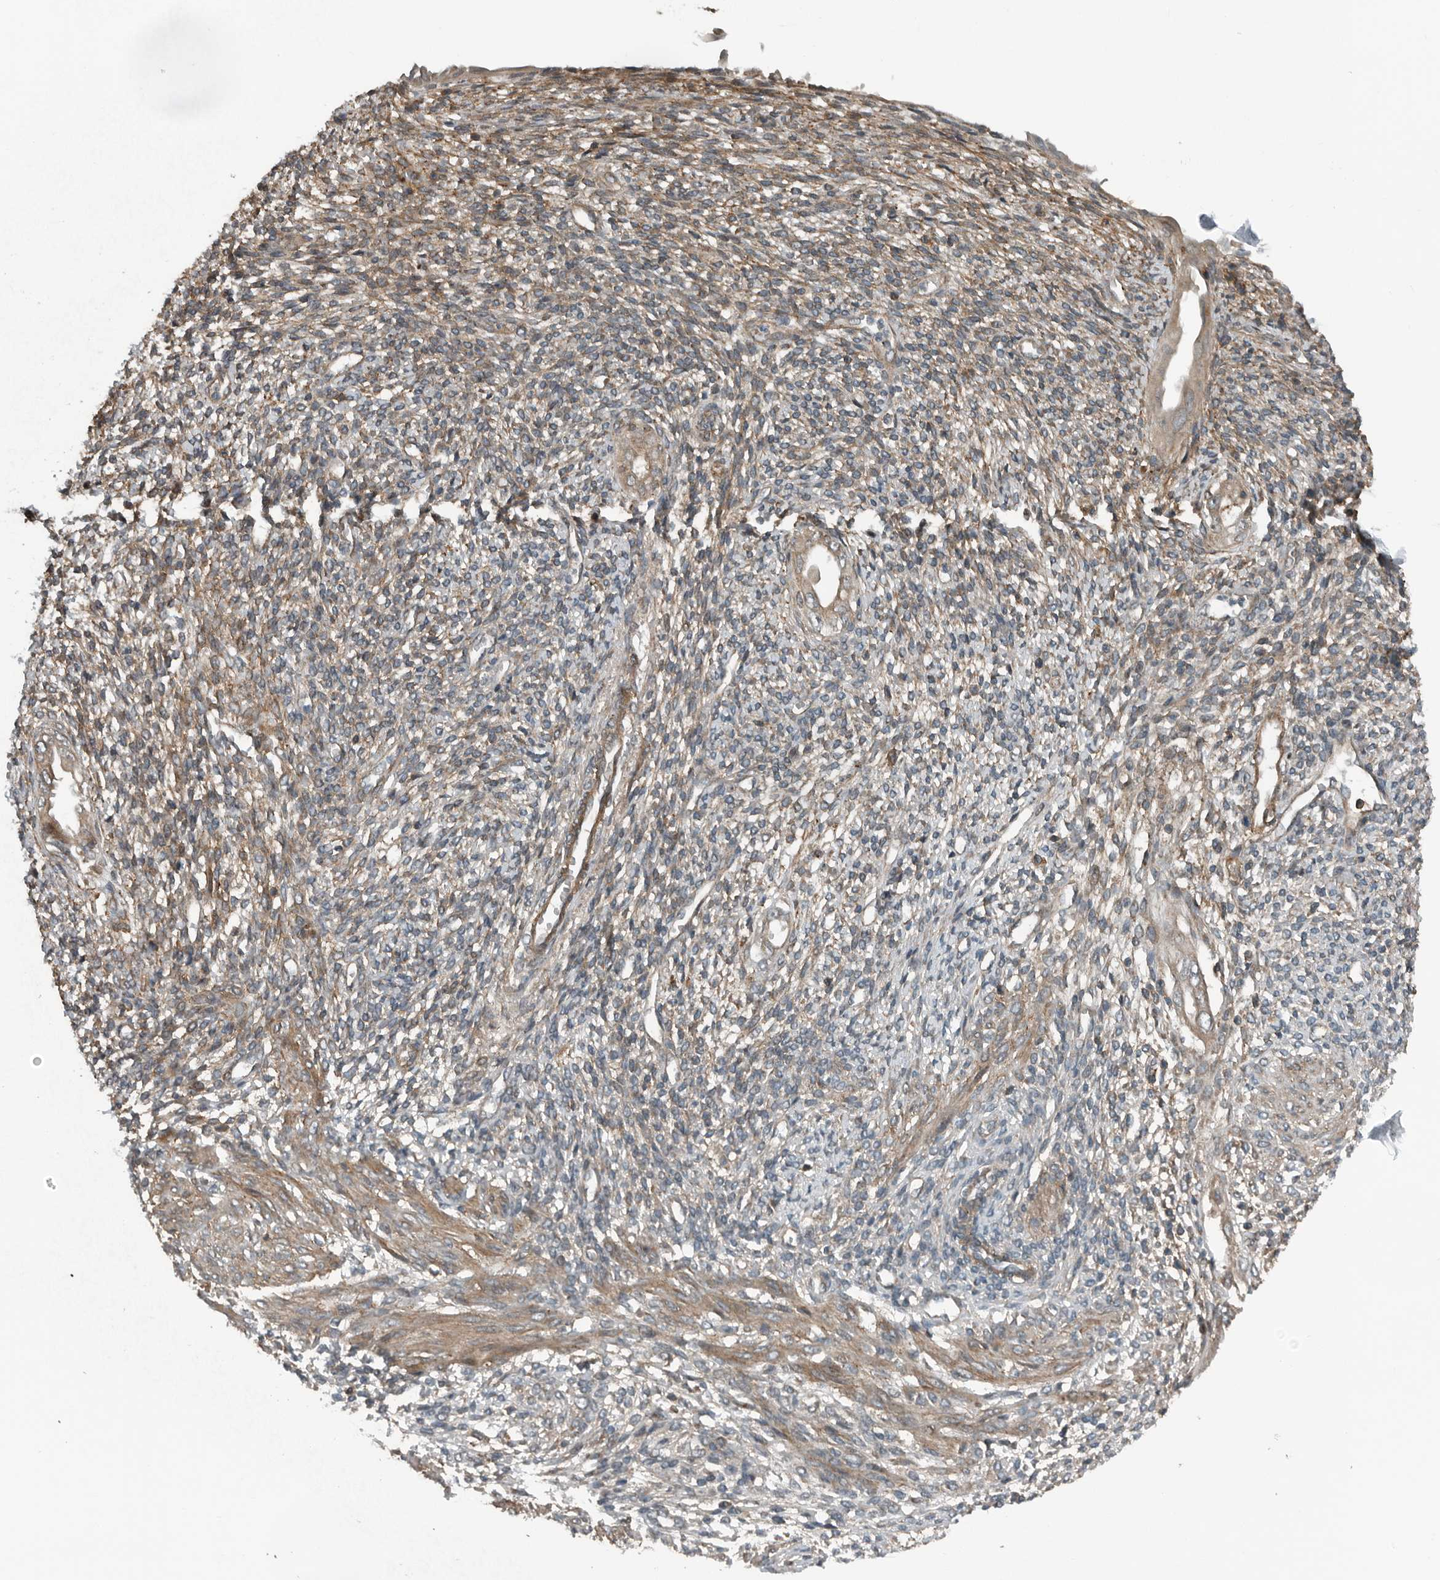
{"staining": {"intensity": "weak", "quantity": "<25%", "location": "cytoplasmic/membranous"}, "tissue": "endometrium", "cell_type": "Cells in endometrial stroma", "image_type": "normal", "snomed": [{"axis": "morphology", "description": "Normal tissue, NOS"}, {"axis": "topography", "description": "Endometrium"}], "caption": "Normal endometrium was stained to show a protein in brown. There is no significant staining in cells in endometrial stroma. Brightfield microscopy of immunohistochemistry stained with DAB (brown) and hematoxylin (blue), captured at high magnification.", "gene": "AMFR", "patient": {"sex": "female", "age": 66}}